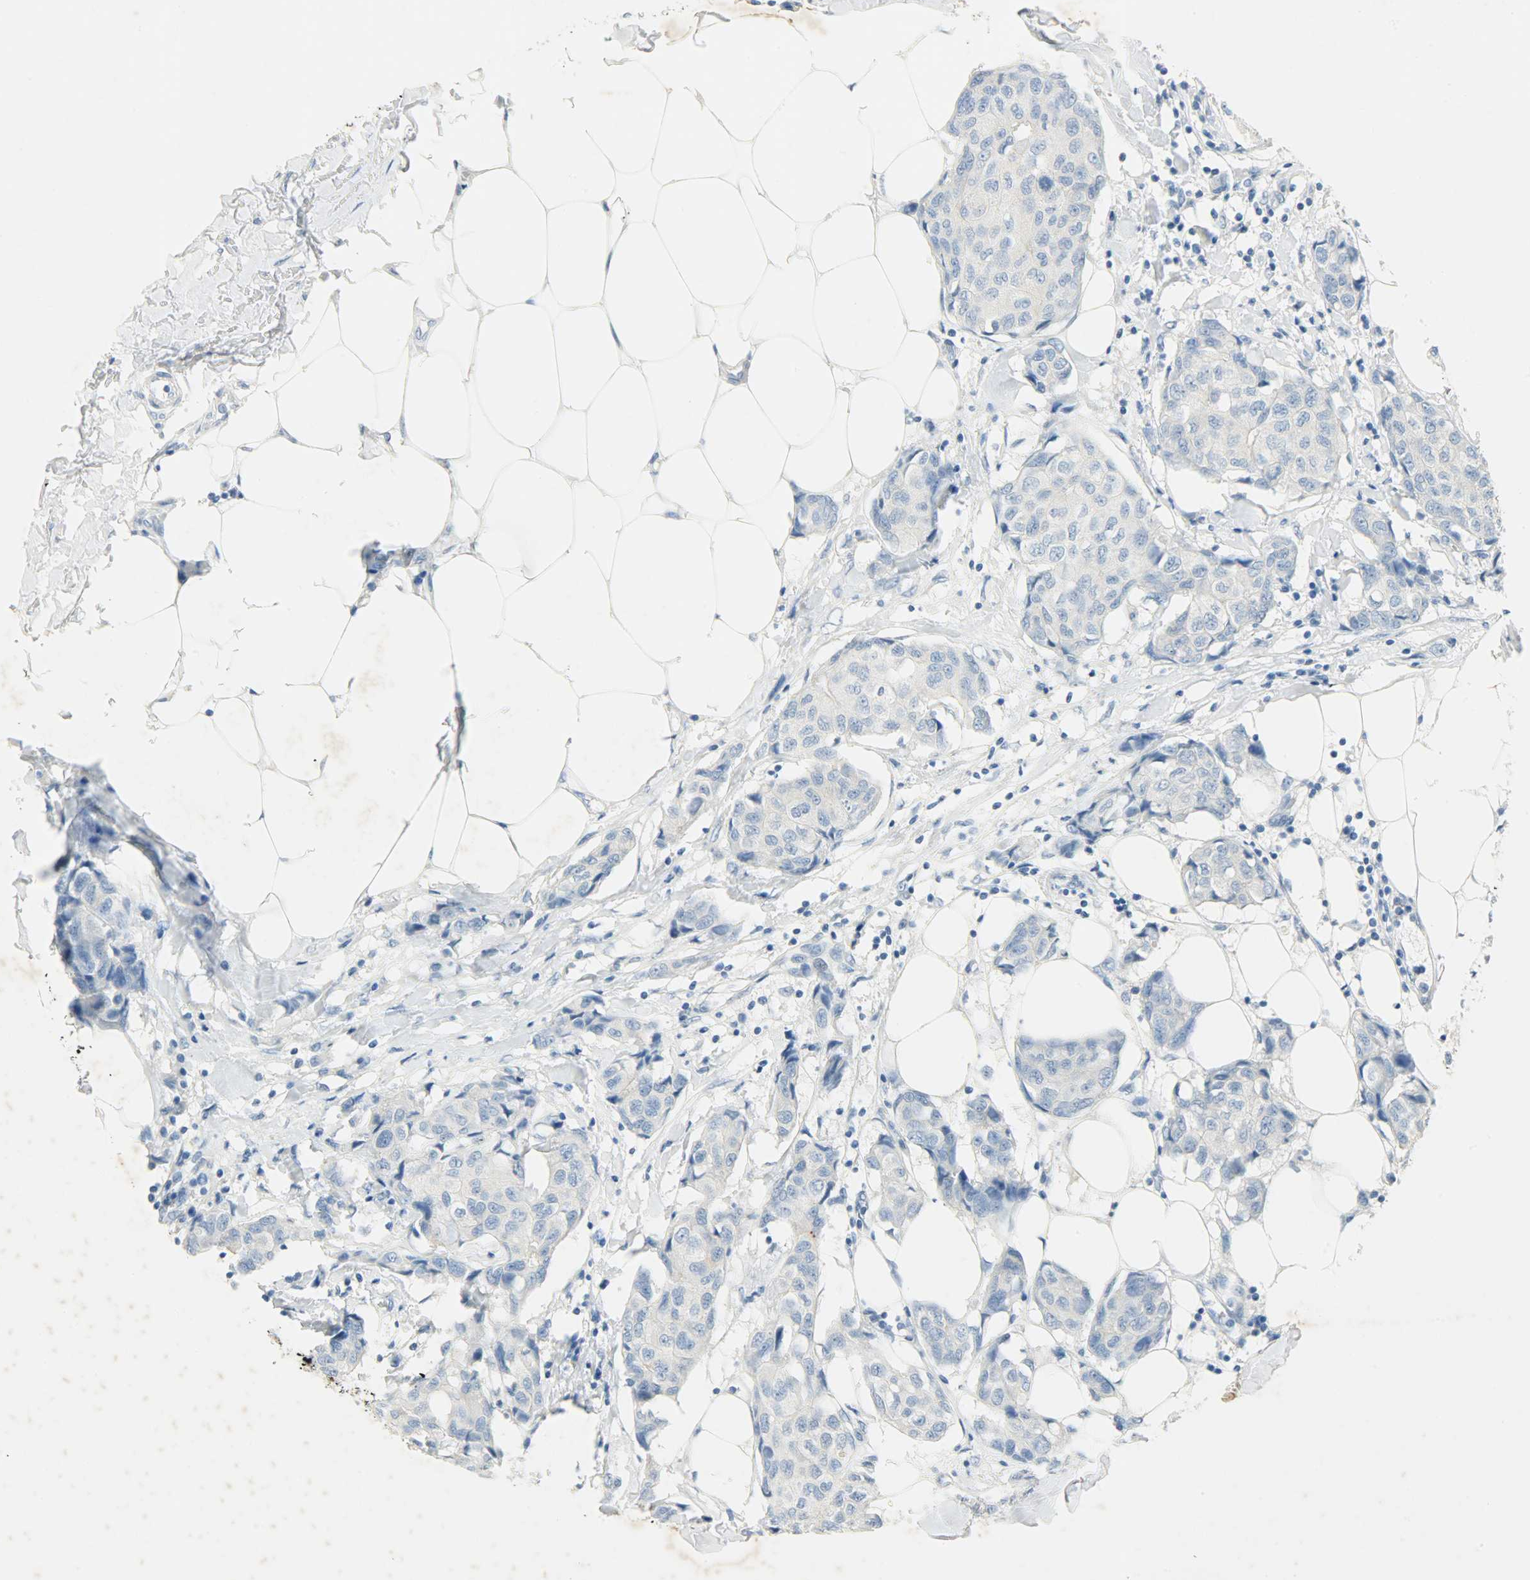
{"staining": {"intensity": "negative", "quantity": "none", "location": "none"}, "tissue": "breast cancer", "cell_type": "Tumor cells", "image_type": "cancer", "snomed": [{"axis": "morphology", "description": "Duct carcinoma"}, {"axis": "topography", "description": "Breast"}], "caption": "This is an immunohistochemistry photomicrograph of human infiltrating ductal carcinoma (breast). There is no expression in tumor cells.", "gene": "PROM1", "patient": {"sex": "female", "age": 80}}